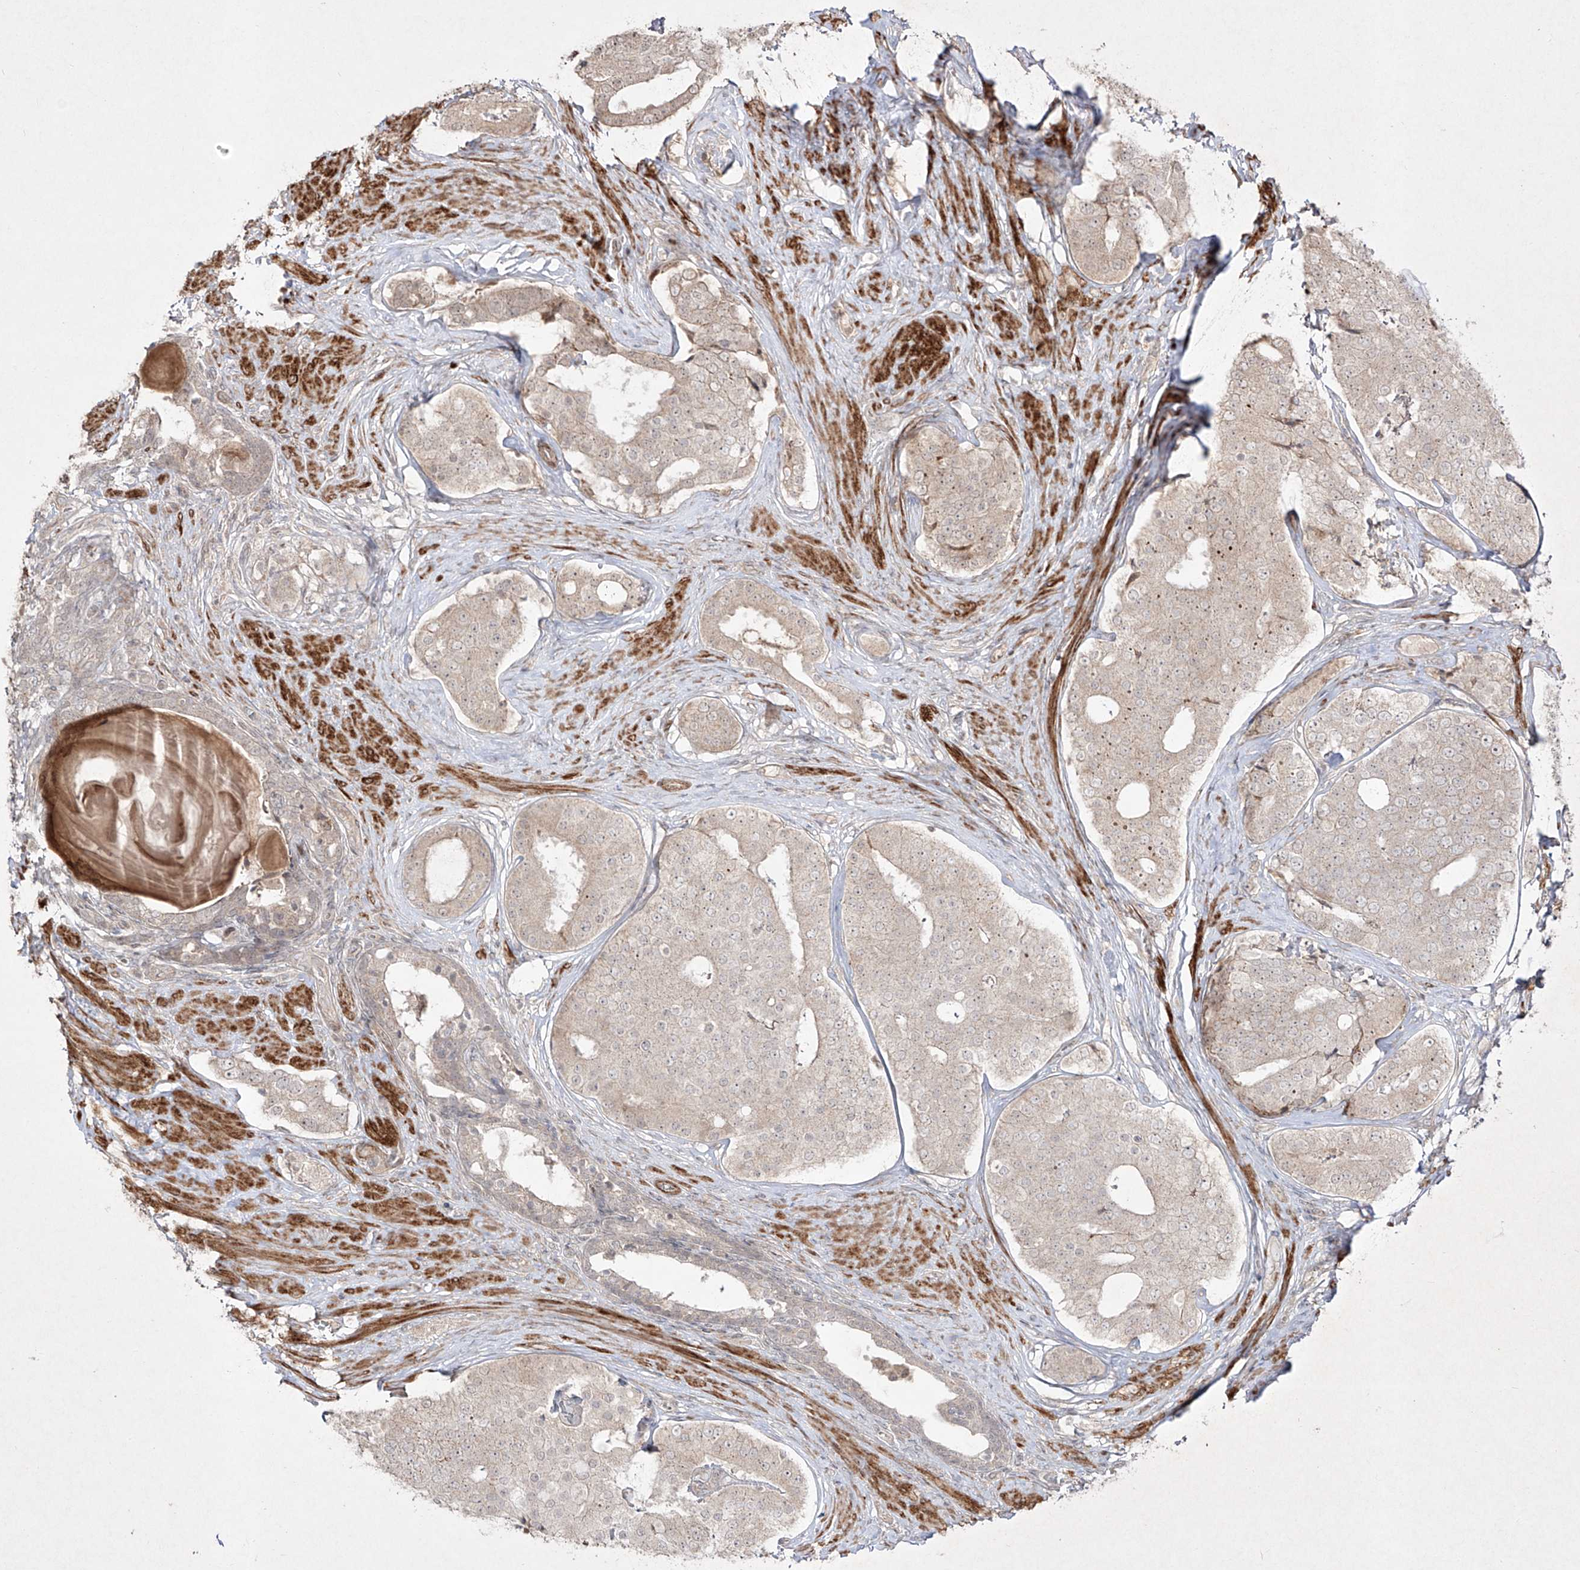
{"staining": {"intensity": "weak", "quantity": "<25%", "location": "nuclear"}, "tissue": "prostate cancer", "cell_type": "Tumor cells", "image_type": "cancer", "snomed": [{"axis": "morphology", "description": "Adenocarcinoma, High grade"}, {"axis": "topography", "description": "Prostate"}], "caption": "Tumor cells are negative for protein expression in human prostate cancer (adenocarcinoma (high-grade)).", "gene": "KDM1B", "patient": {"sex": "male", "age": 56}}